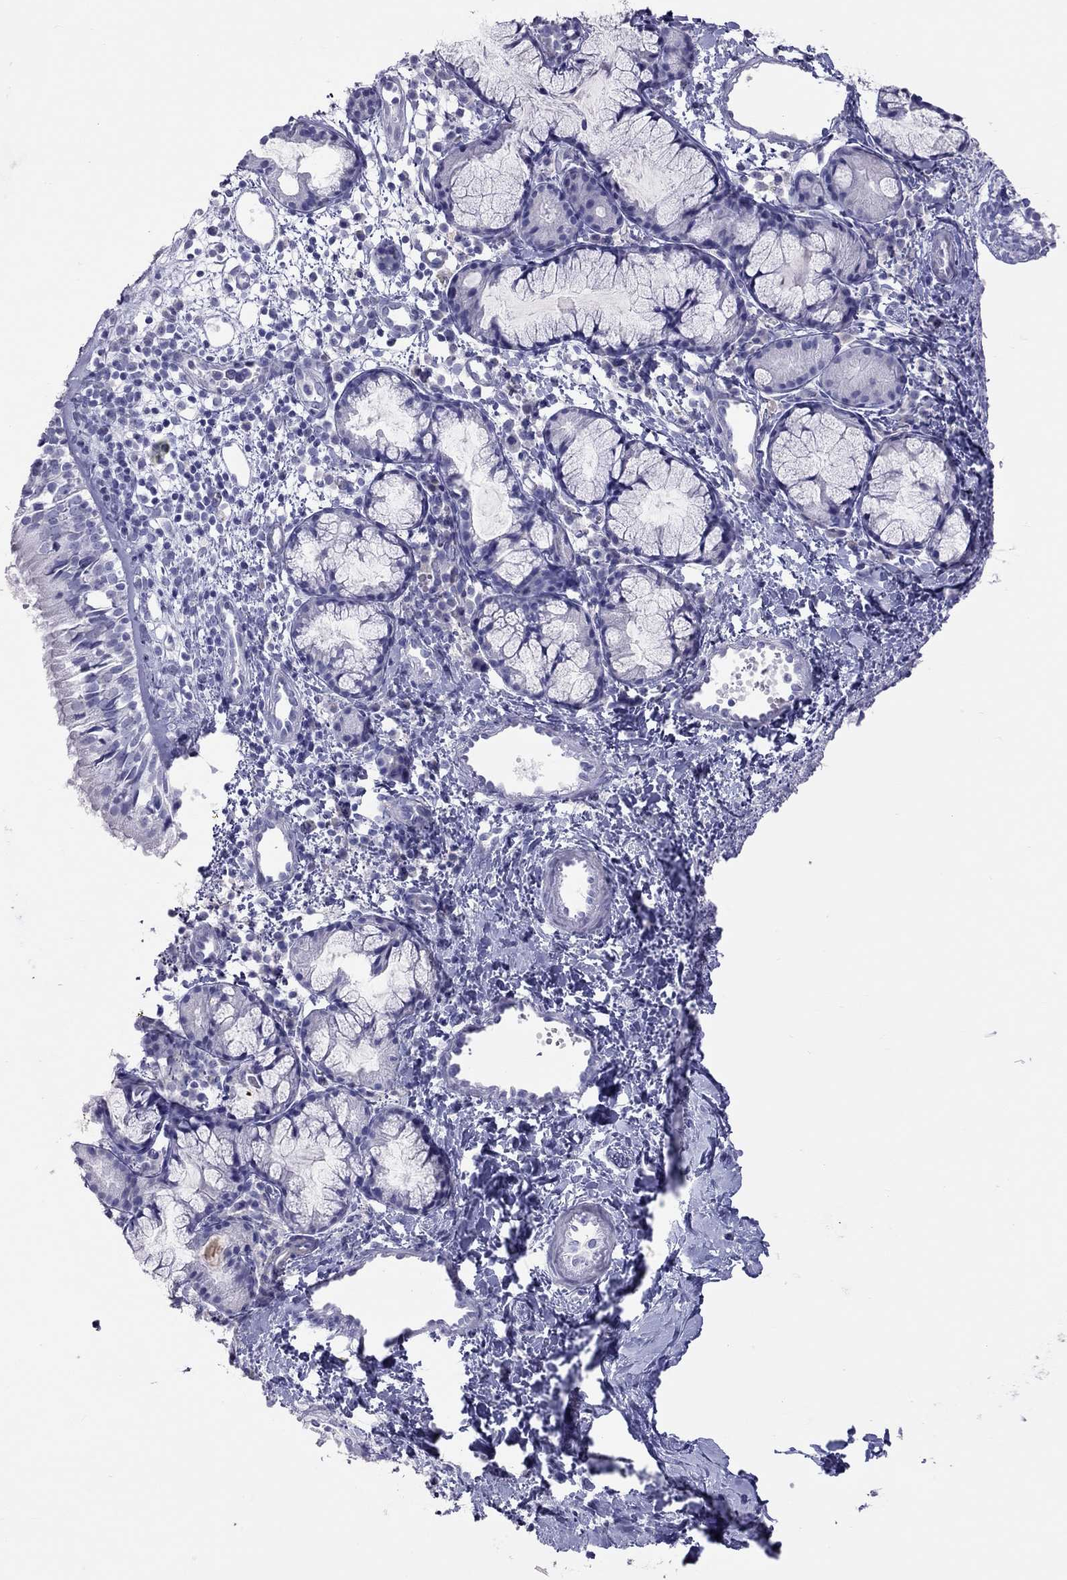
{"staining": {"intensity": "negative", "quantity": "none", "location": "none"}, "tissue": "nasopharynx", "cell_type": "Respiratory epithelial cells", "image_type": "normal", "snomed": [{"axis": "morphology", "description": "Normal tissue, NOS"}, {"axis": "topography", "description": "Nasopharynx"}], "caption": "Protein analysis of unremarkable nasopharynx exhibits no significant expression in respiratory epithelial cells.", "gene": "STAG3", "patient": {"sex": "male", "age": 9}}